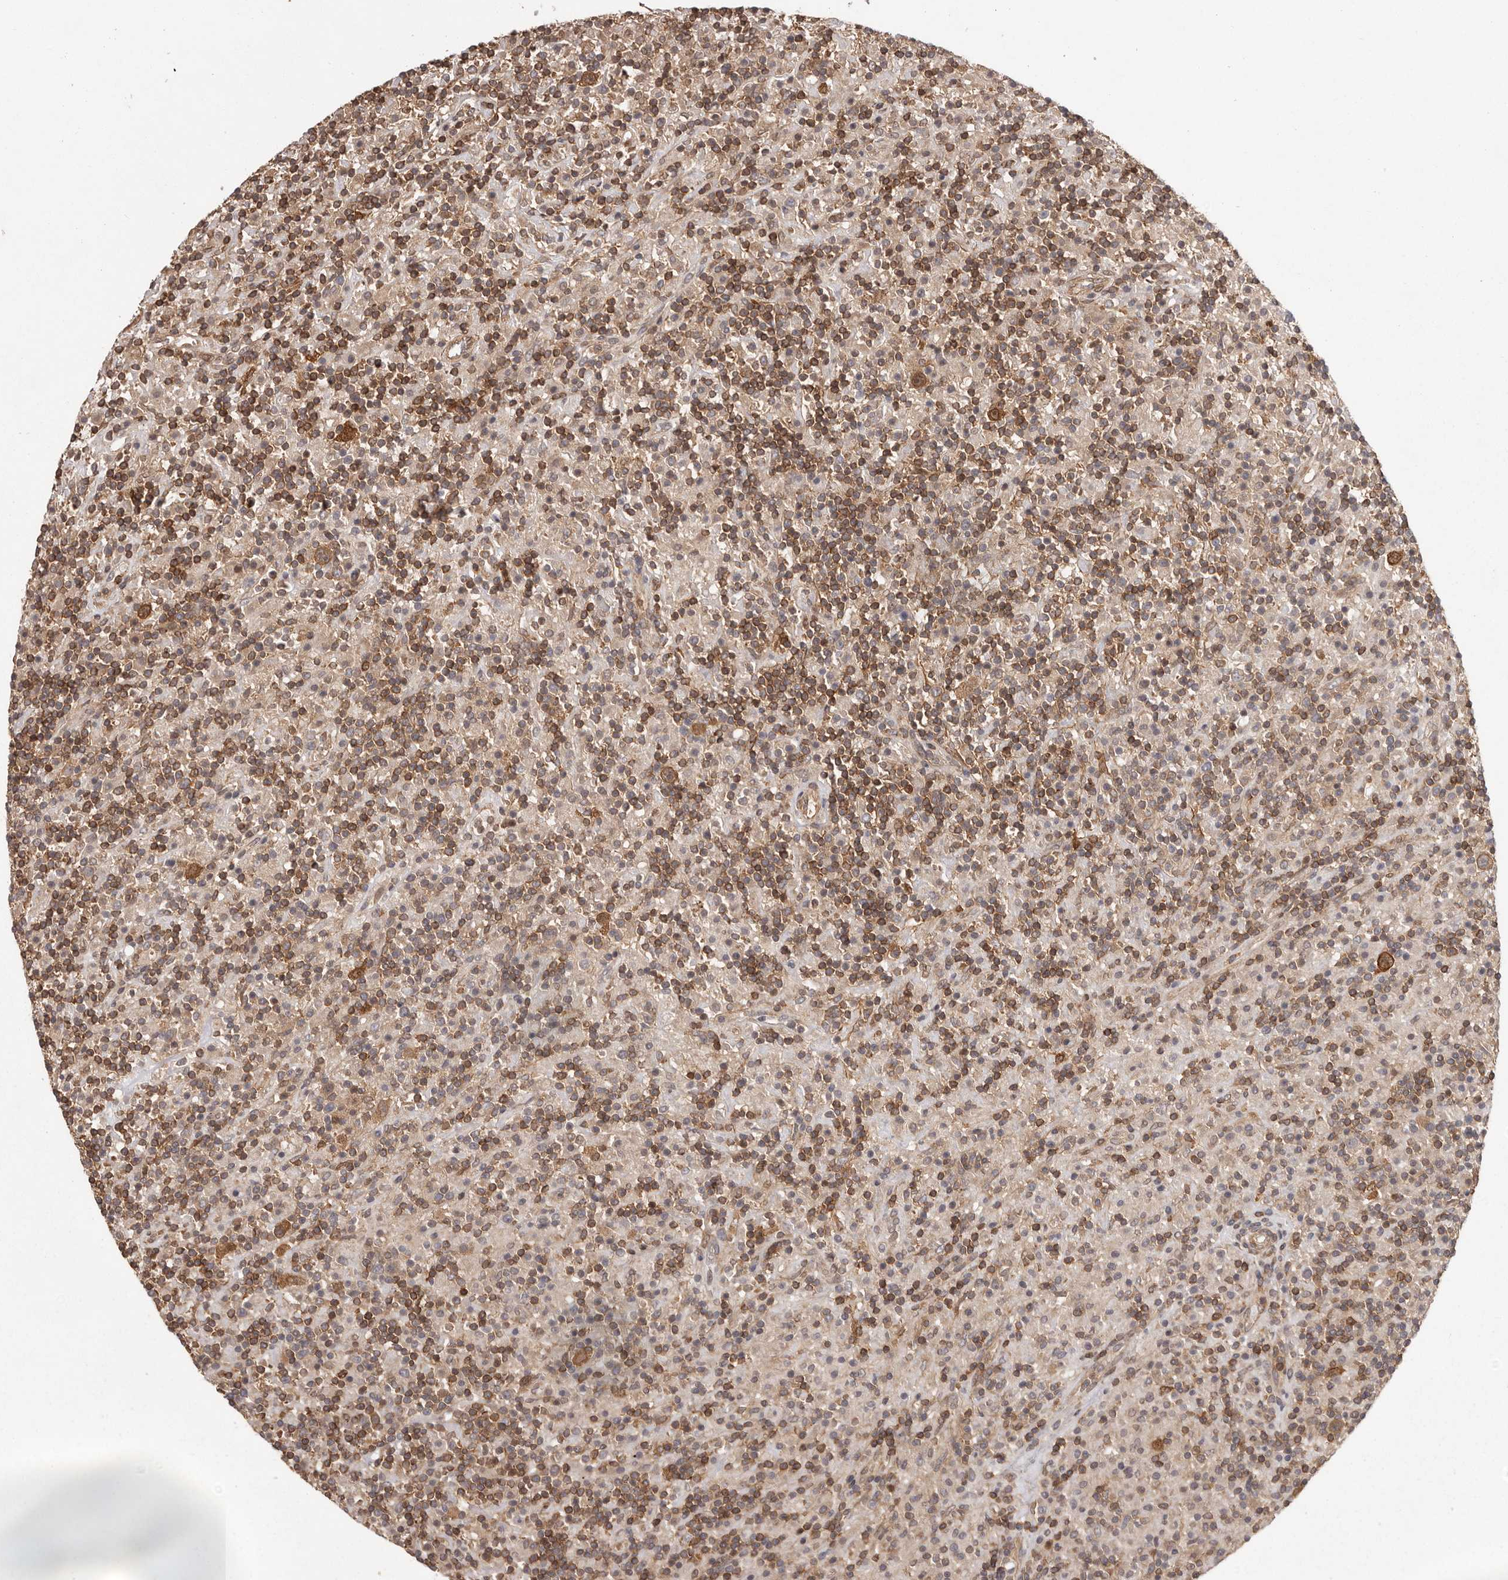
{"staining": {"intensity": "moderate", "quantity": ">75%", "location": "cytoplasmic/membranous"}, "tissue": "lymphoma", "cell_type": "Tumor cells", "image_type": "cancer", "snomed": [{"axis": "morphology", "description": "Hodgkin's disease, NOS"}, {"axis": "topography", "description": "Lymph node"}], "caption": "Brown immunohistochemical staining in Hodgkin's disease displays moderate cytoplasmic/membranous expression in about >75% of tumor cells.", "gene": "NFKBIA", "patient": {"sex": "male", "age": 70}}